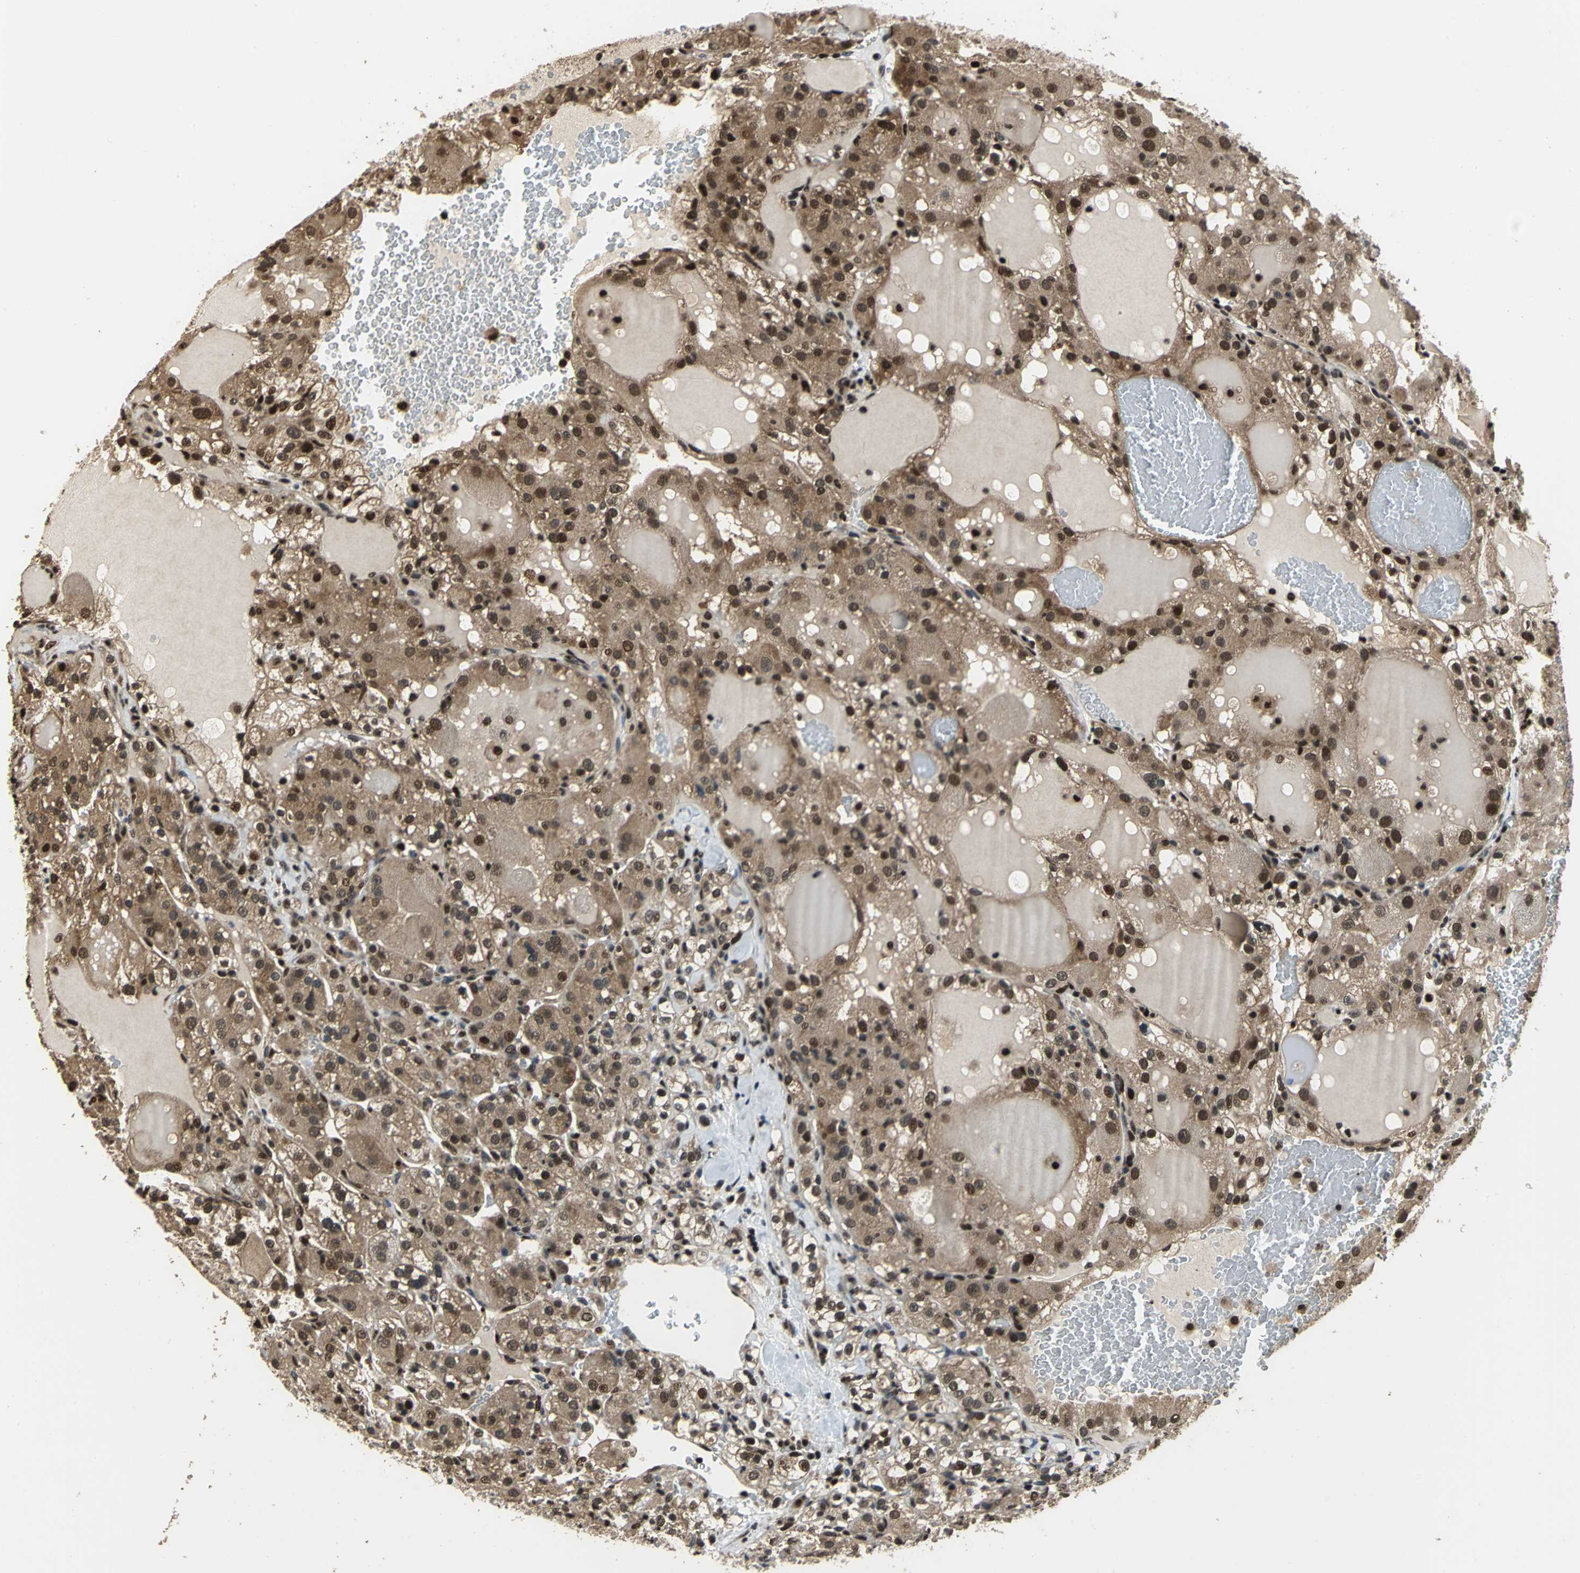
{"staining": {"intensity": "moderate", "quantity": ">75%", "location": "cytoplasmic/membranous,nuclear"}, "tissue": "renal cancer", "cell_type": "Tumor cells", "image_type": "cancer", "snomed": [{"axis": "morphology", "description": "Normal tissue, NOS"}, {"axis": "morphology", "description": "Adenocarcinoma, NOS"}, {"axis": "topography", "description": "Kidney"}], "caption": "This micrograph displays immunohistochemistry (IHC) staining of human renal cancer, with medium moderate cytoplasmic/membranous and nuclear expression in approximately >75% of tumor cells.", "gene": "MIS18BP1", "patient": {"sex": "male", "age": 61}}